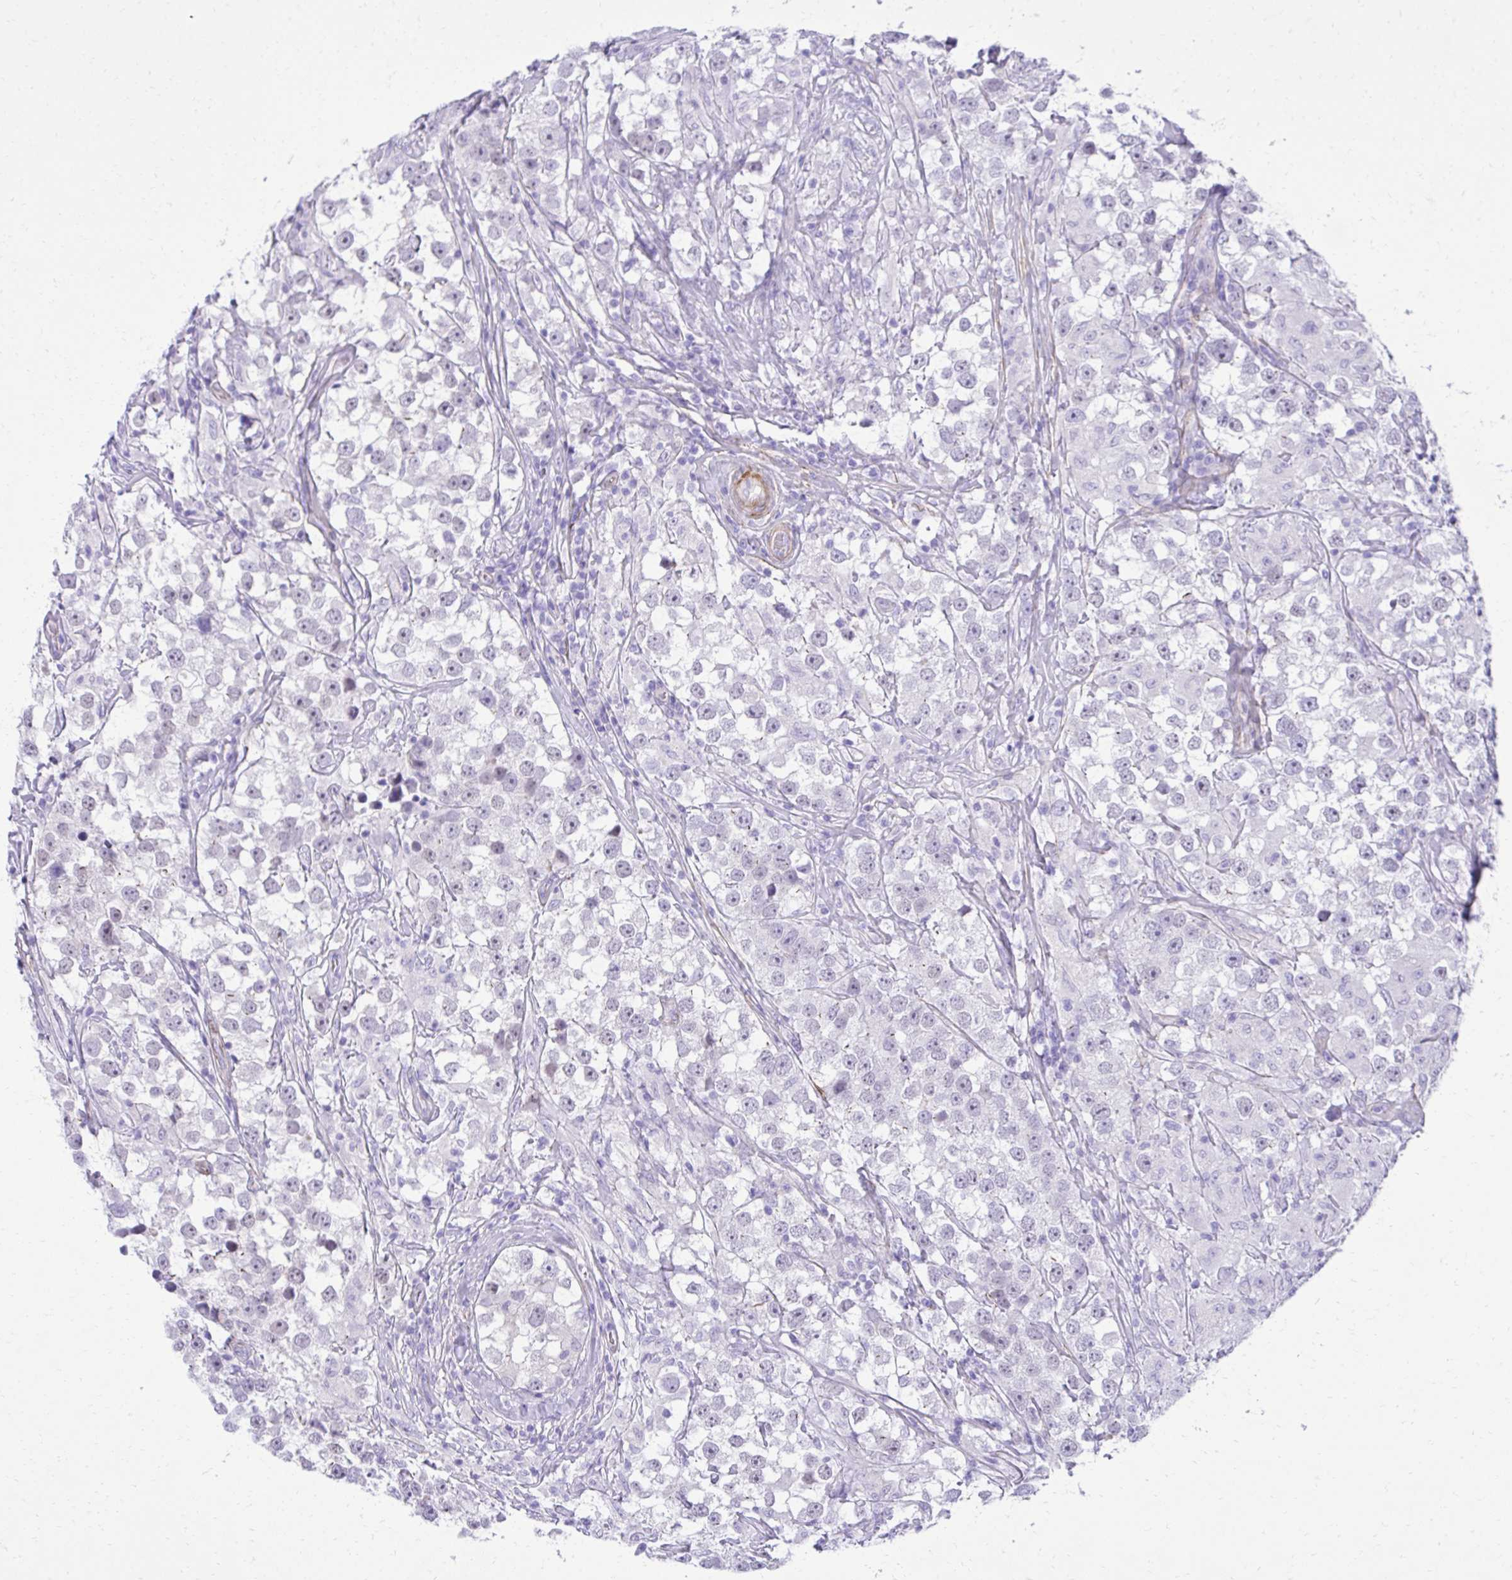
{"staining": {"intensity": "weak", "quantity": "<25%", "location": "nuclear"}, "tissue": "testis cancer", "cell_type": "Tumor cells", "image_type": "cancer", "snomed": [{"axis": "morphology", "description": "Seminoma, NOS"}, {"axis": "topography", "description": "Testis"}], "caption": "This is an immunohistochemistry micrograph of human testis seminoma. There is no positivity in tumor cells.", "gene": "PITPNM3", "patient": {"sex": "male", "age": 46}}